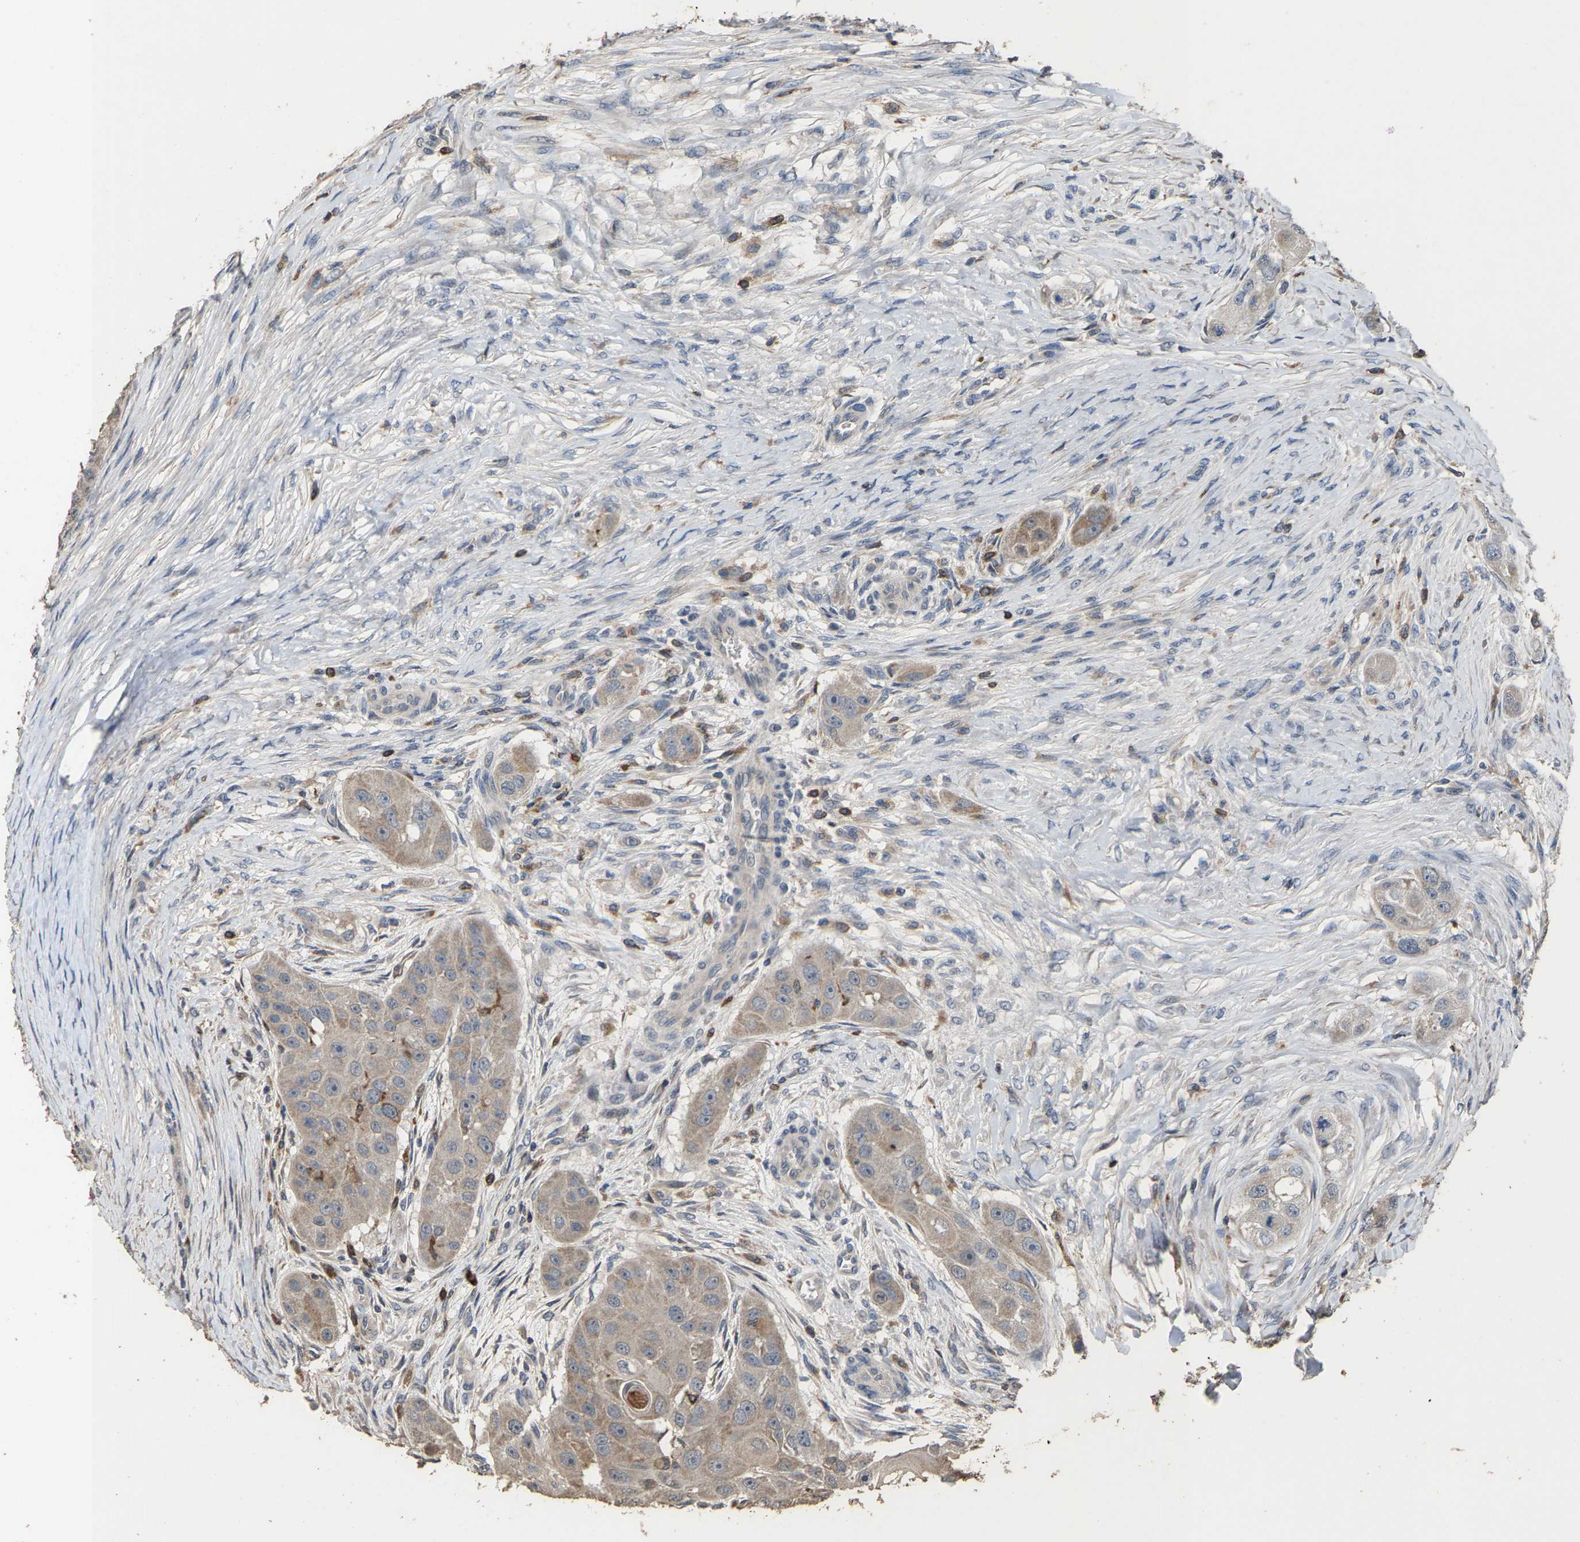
{"staining": {"intensity": "weak", "quantity": "<25%", "location": "cytoplasmic/membranous"}, "tissue": "head and neck cancer", "cell_type": "Tumor cells", "image_type": "cancer", "snomed": [{"axis": "morphology", "description": "Normal tissue, NOS"}, {"axis": "morphology", "description": "Squamous cell carcinoma, NOS"}, {"axis": "topography", "description": "Skeletal muscle"}, {"axis": "topography", "description": "Head-Neck"}], "caption": "Tumor cells are negative for protein expression in human head and neck cancer.", "gene": "TDRKH", "patient": {"sex": "male", "age": 51}}